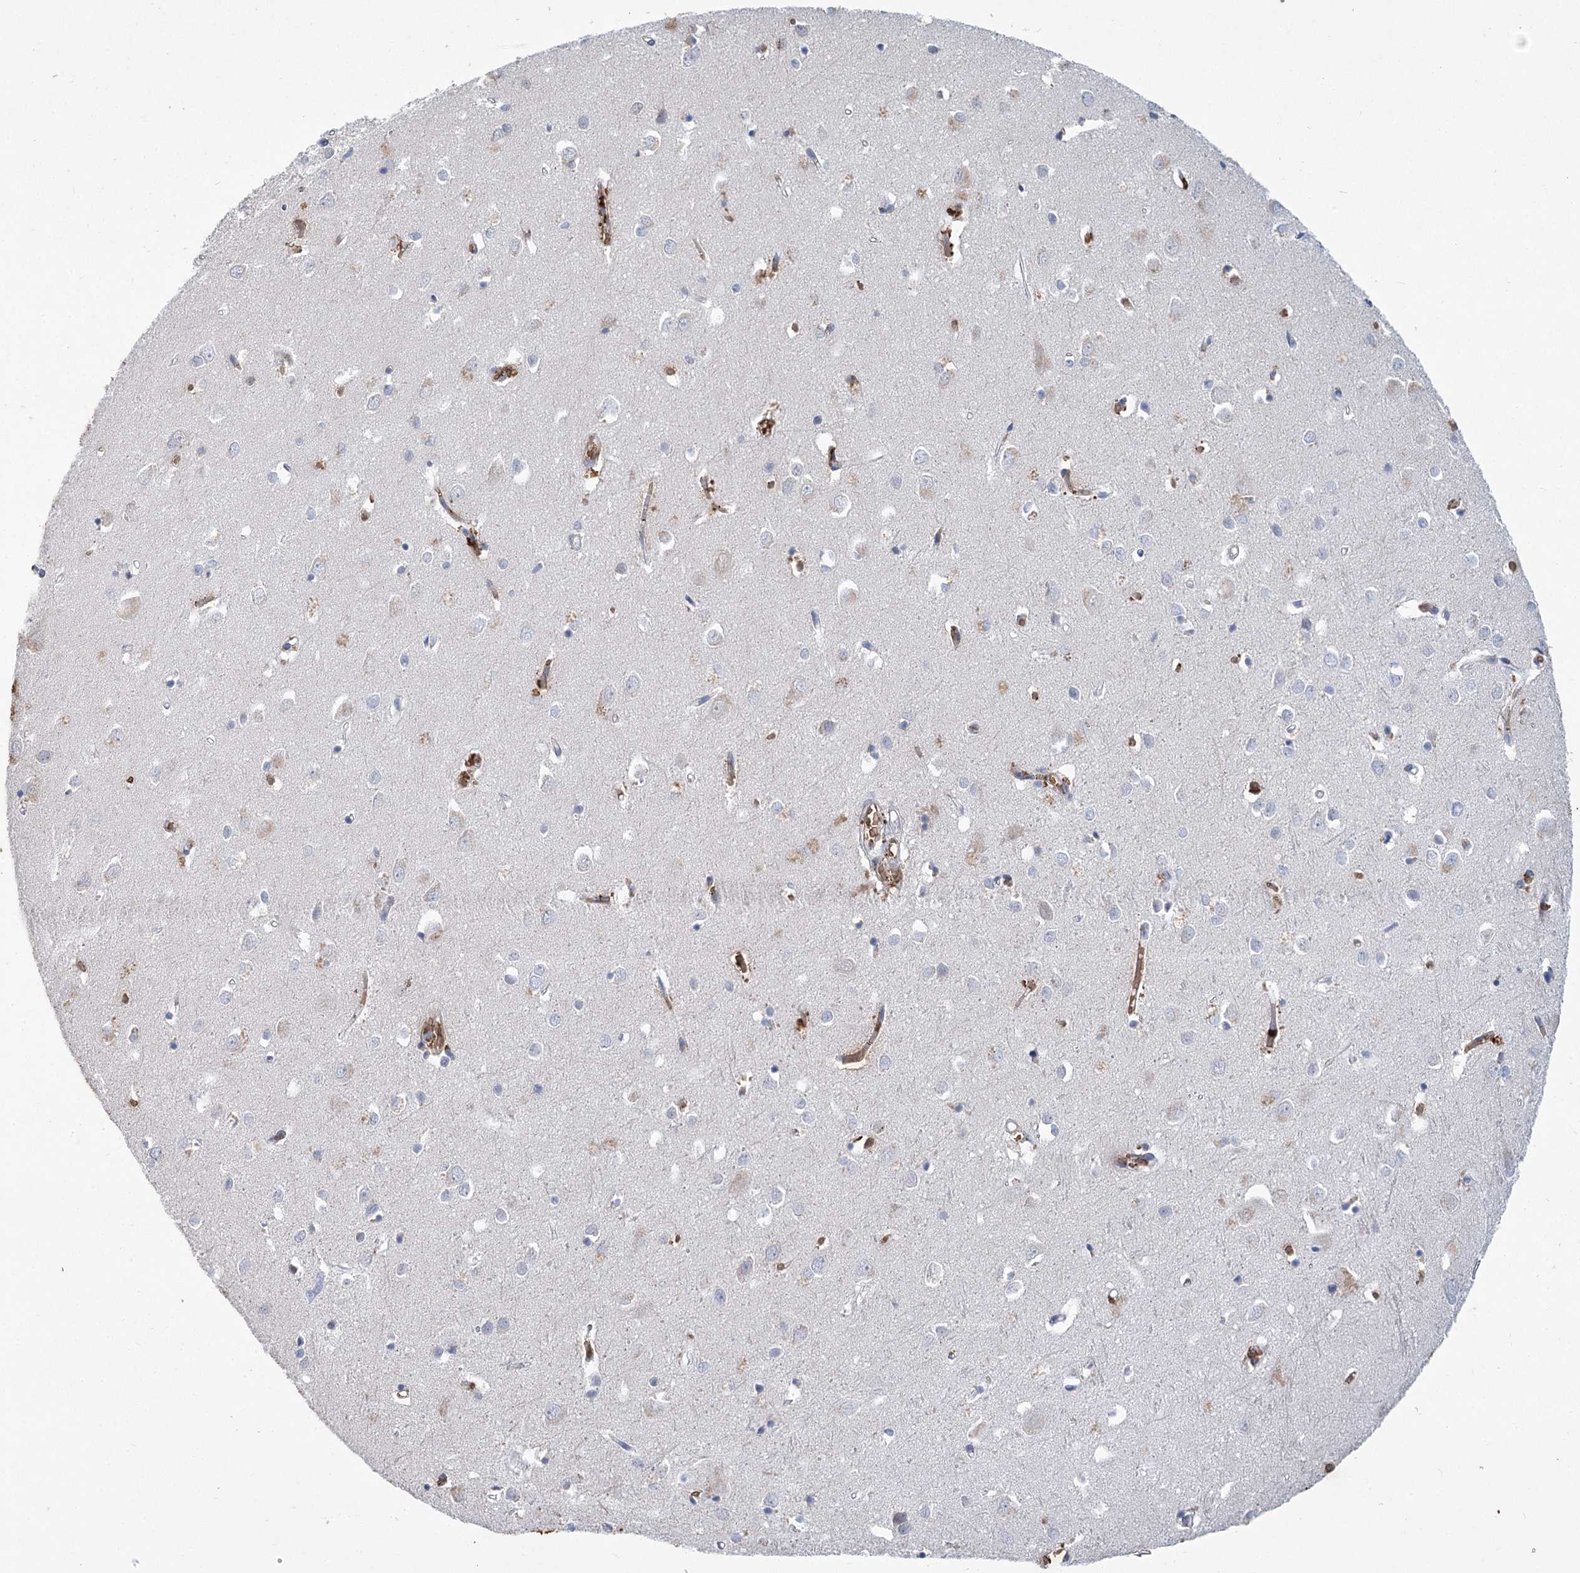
{"staining": {"intensity": "negative", "quantity": "none", "location": "none"}, "tissue": "cerebral cortex", "cell_type": "Endothelial cells", "image_type": "normal", "snomed": [{"axis": "morphology", "description": "Normal tissue, NOS"}, {"axis": "topography", "description": "Cerebral cortex"}], "caption": "Immunohistochemistry image of normal cerebral cortex stained for a protein (brown), which displays no expression in endothelial cells.", "gene": "HBA1", "patient": {"sex": "female", "age": 64}}